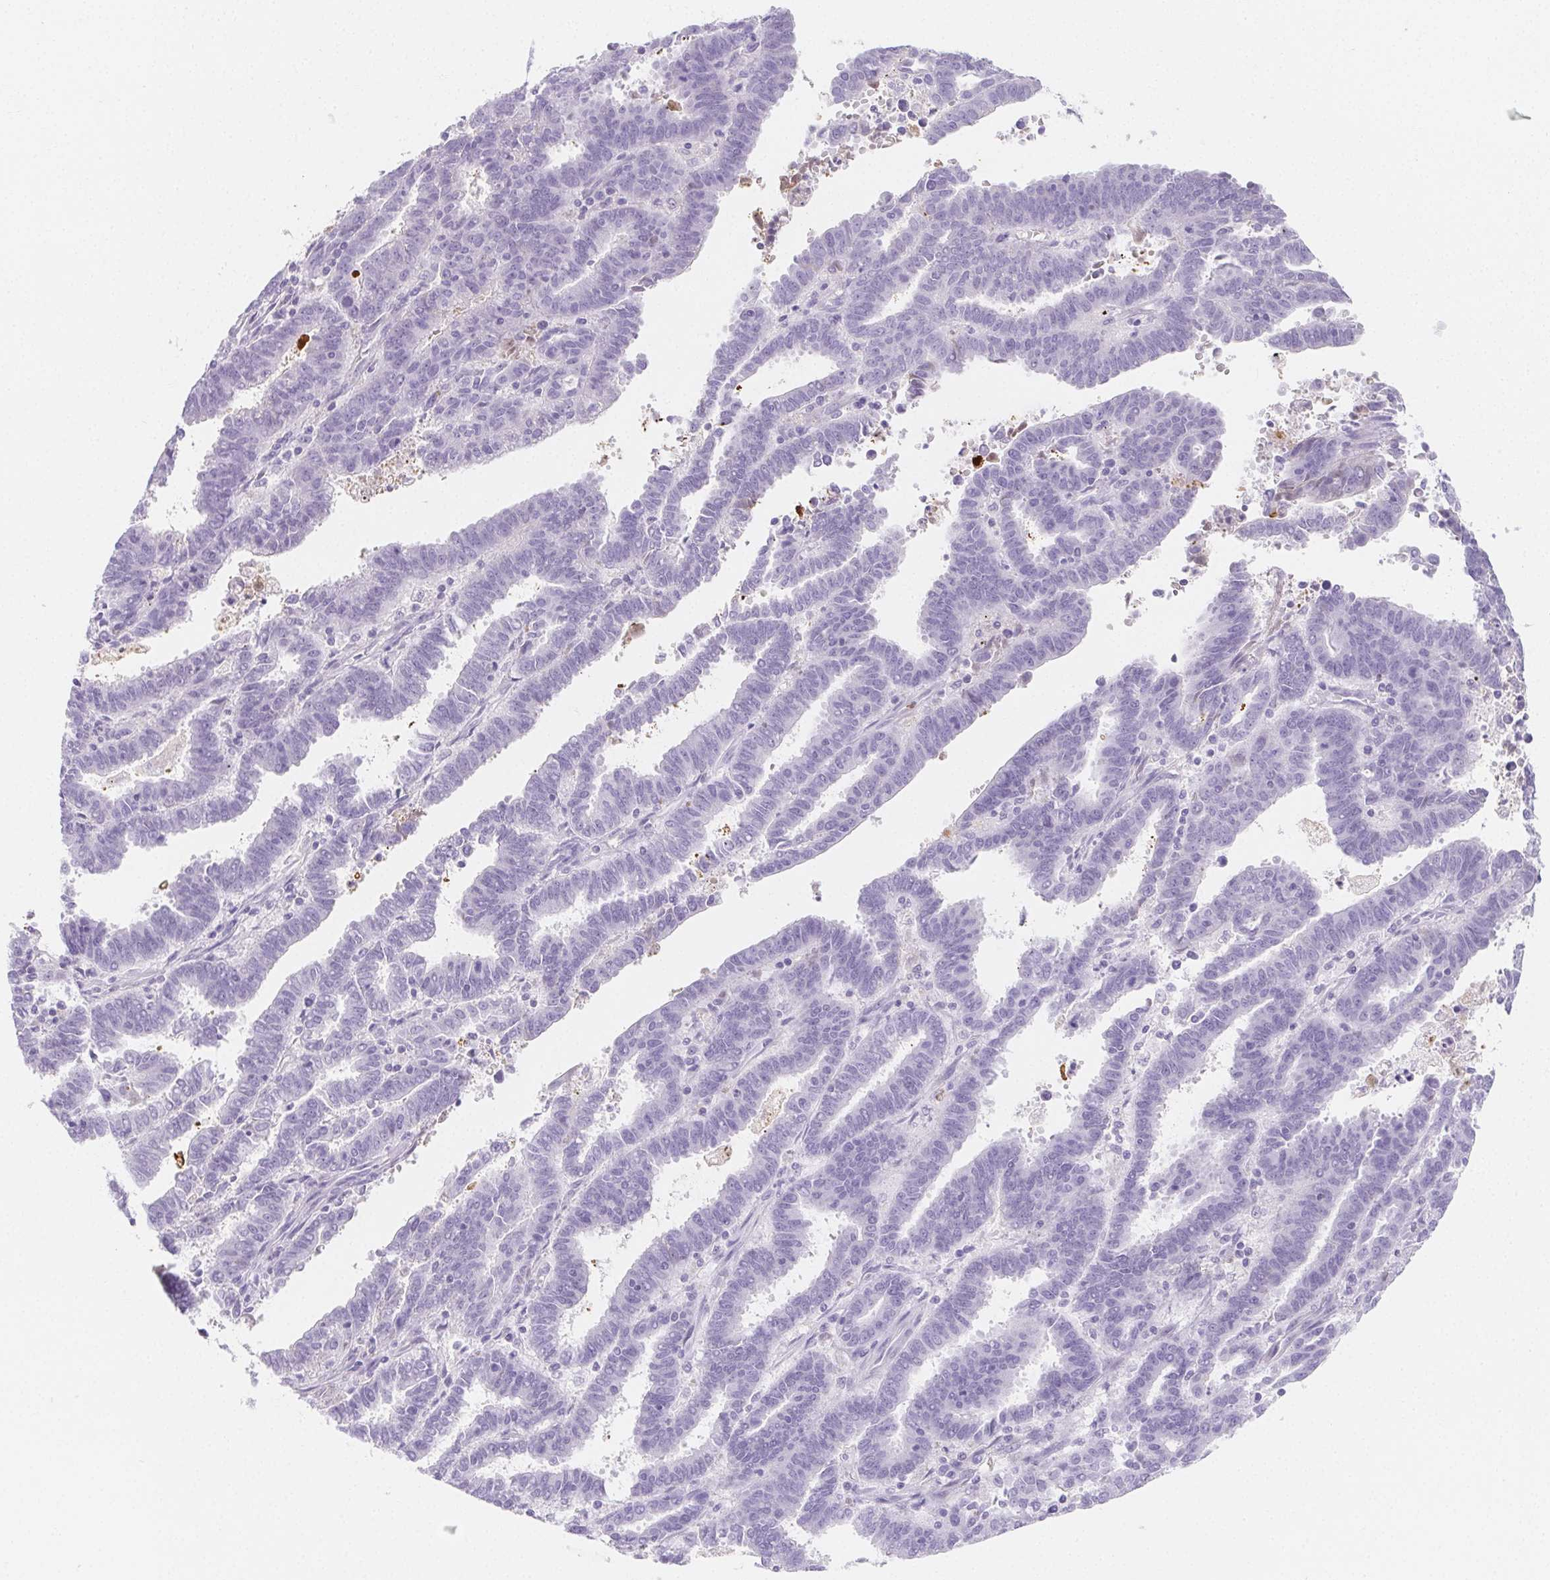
{"staining": {"intensity": "negative", "quantity": "none", "location": "none"}, "tissue": "endometrial cancer", "cell_type": "Tumor cells", "image_type": "cancer", "snomed": [{"axis": "morphology", "description": "Adenocarcinoma, NOS"}, {"axis": "topography", "description": "Uterus"}], "caption": "Tumor cells show no significant protein positivity in adenocarcinoma (endometrial).", "gene": "ITIH2", "patient": {"sex": "female", "age": 83}}